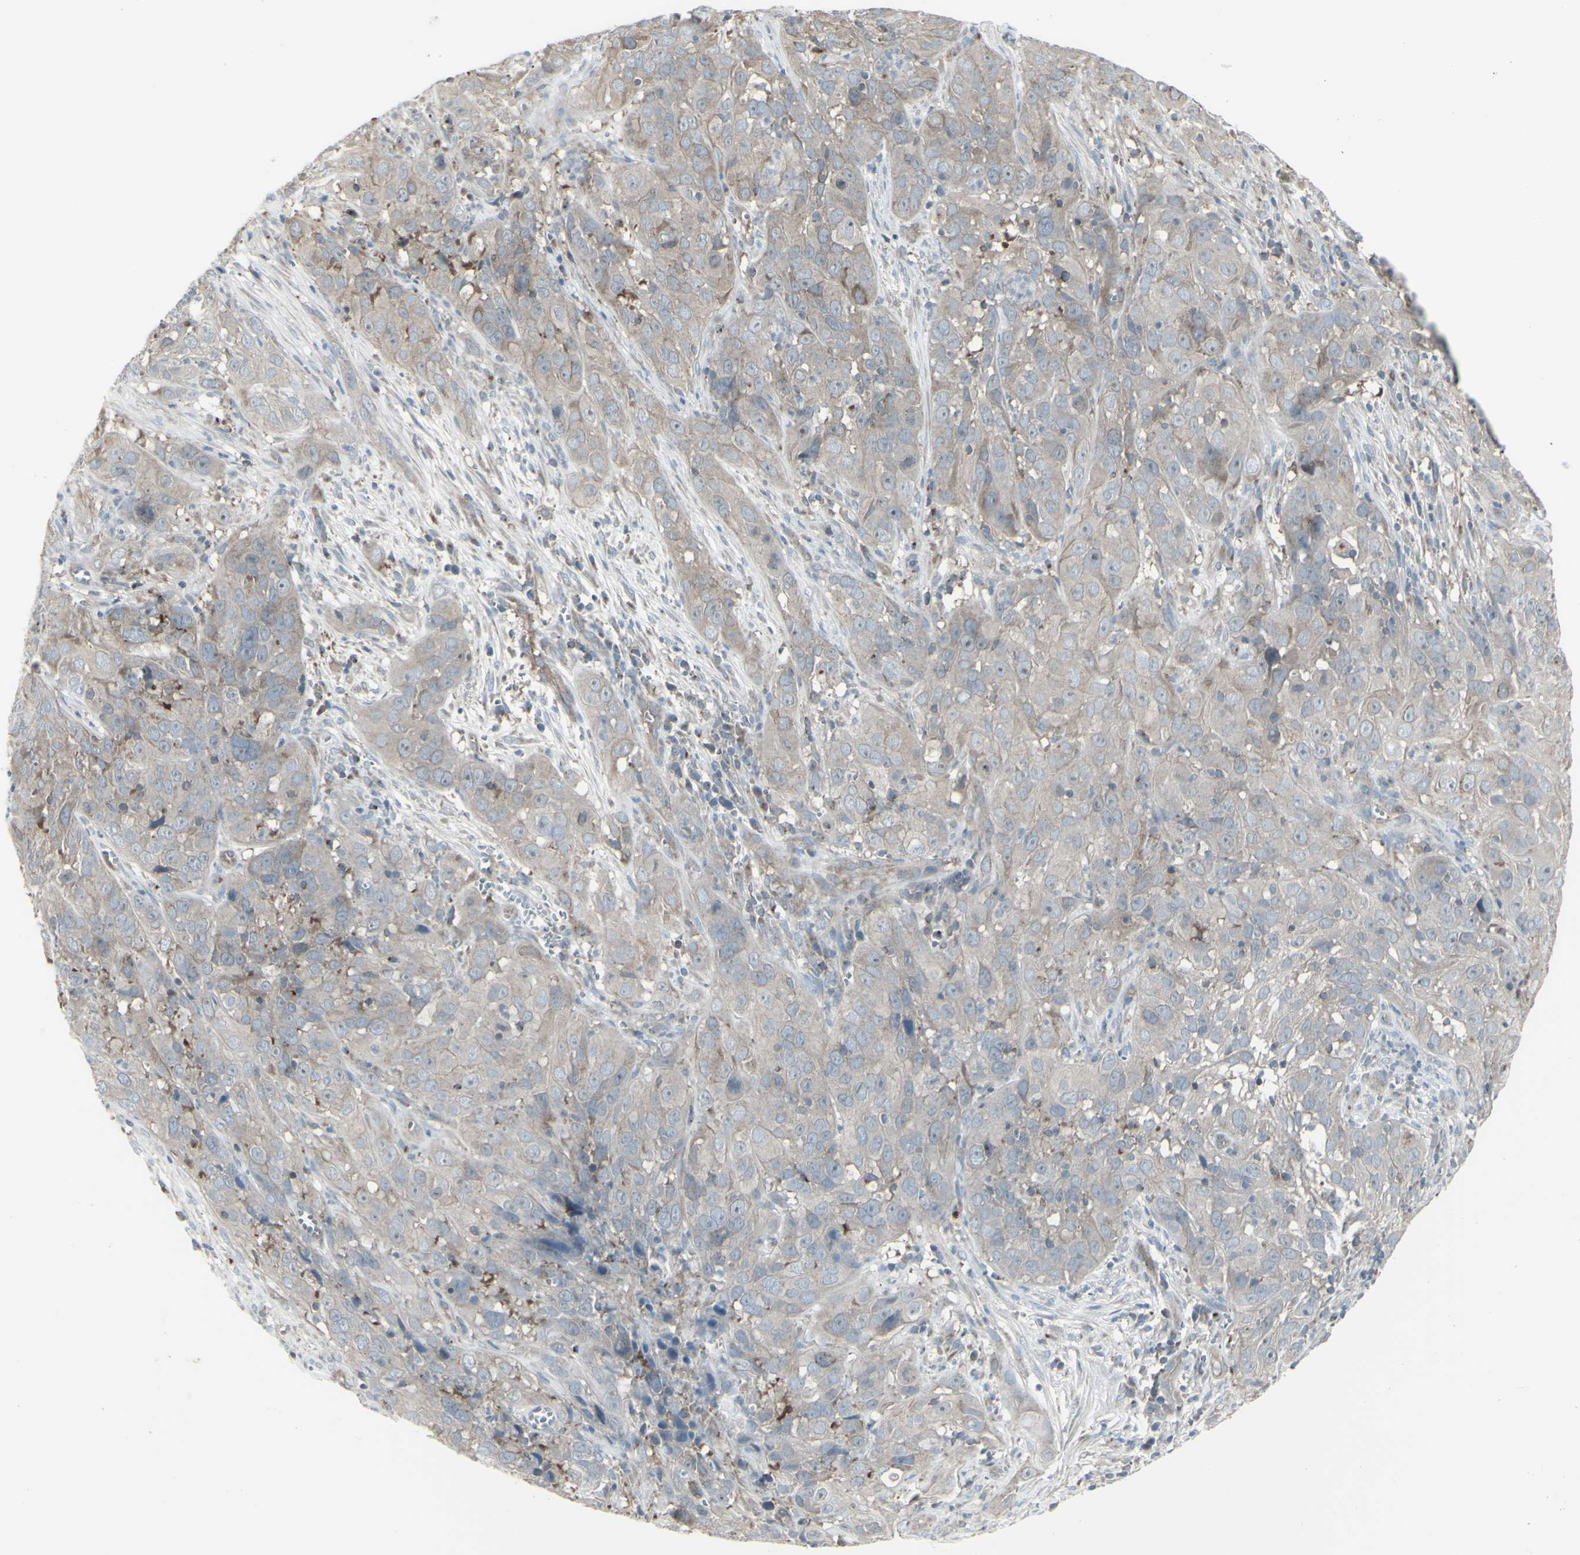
{"staining": {"intensity": "negative", "quantity": "none", "location": "none"}, "tissue": "cervical cancer", "cell_type": "Tumor cells", "image_type": "cancer", "snomed": [{"axis": "morphology", "description": "Squamous cell carcinoma, NOS"}, {"axis": "topography", "description": "Cervix"}], "caption": "Human squamous cell carcinoma (cervical) stained for a protein using immunohistochemistry (IHC) shows no staining in tumor cells.", "gene": "GALNT6", "patient": {"sex": "female", "age": 32}}